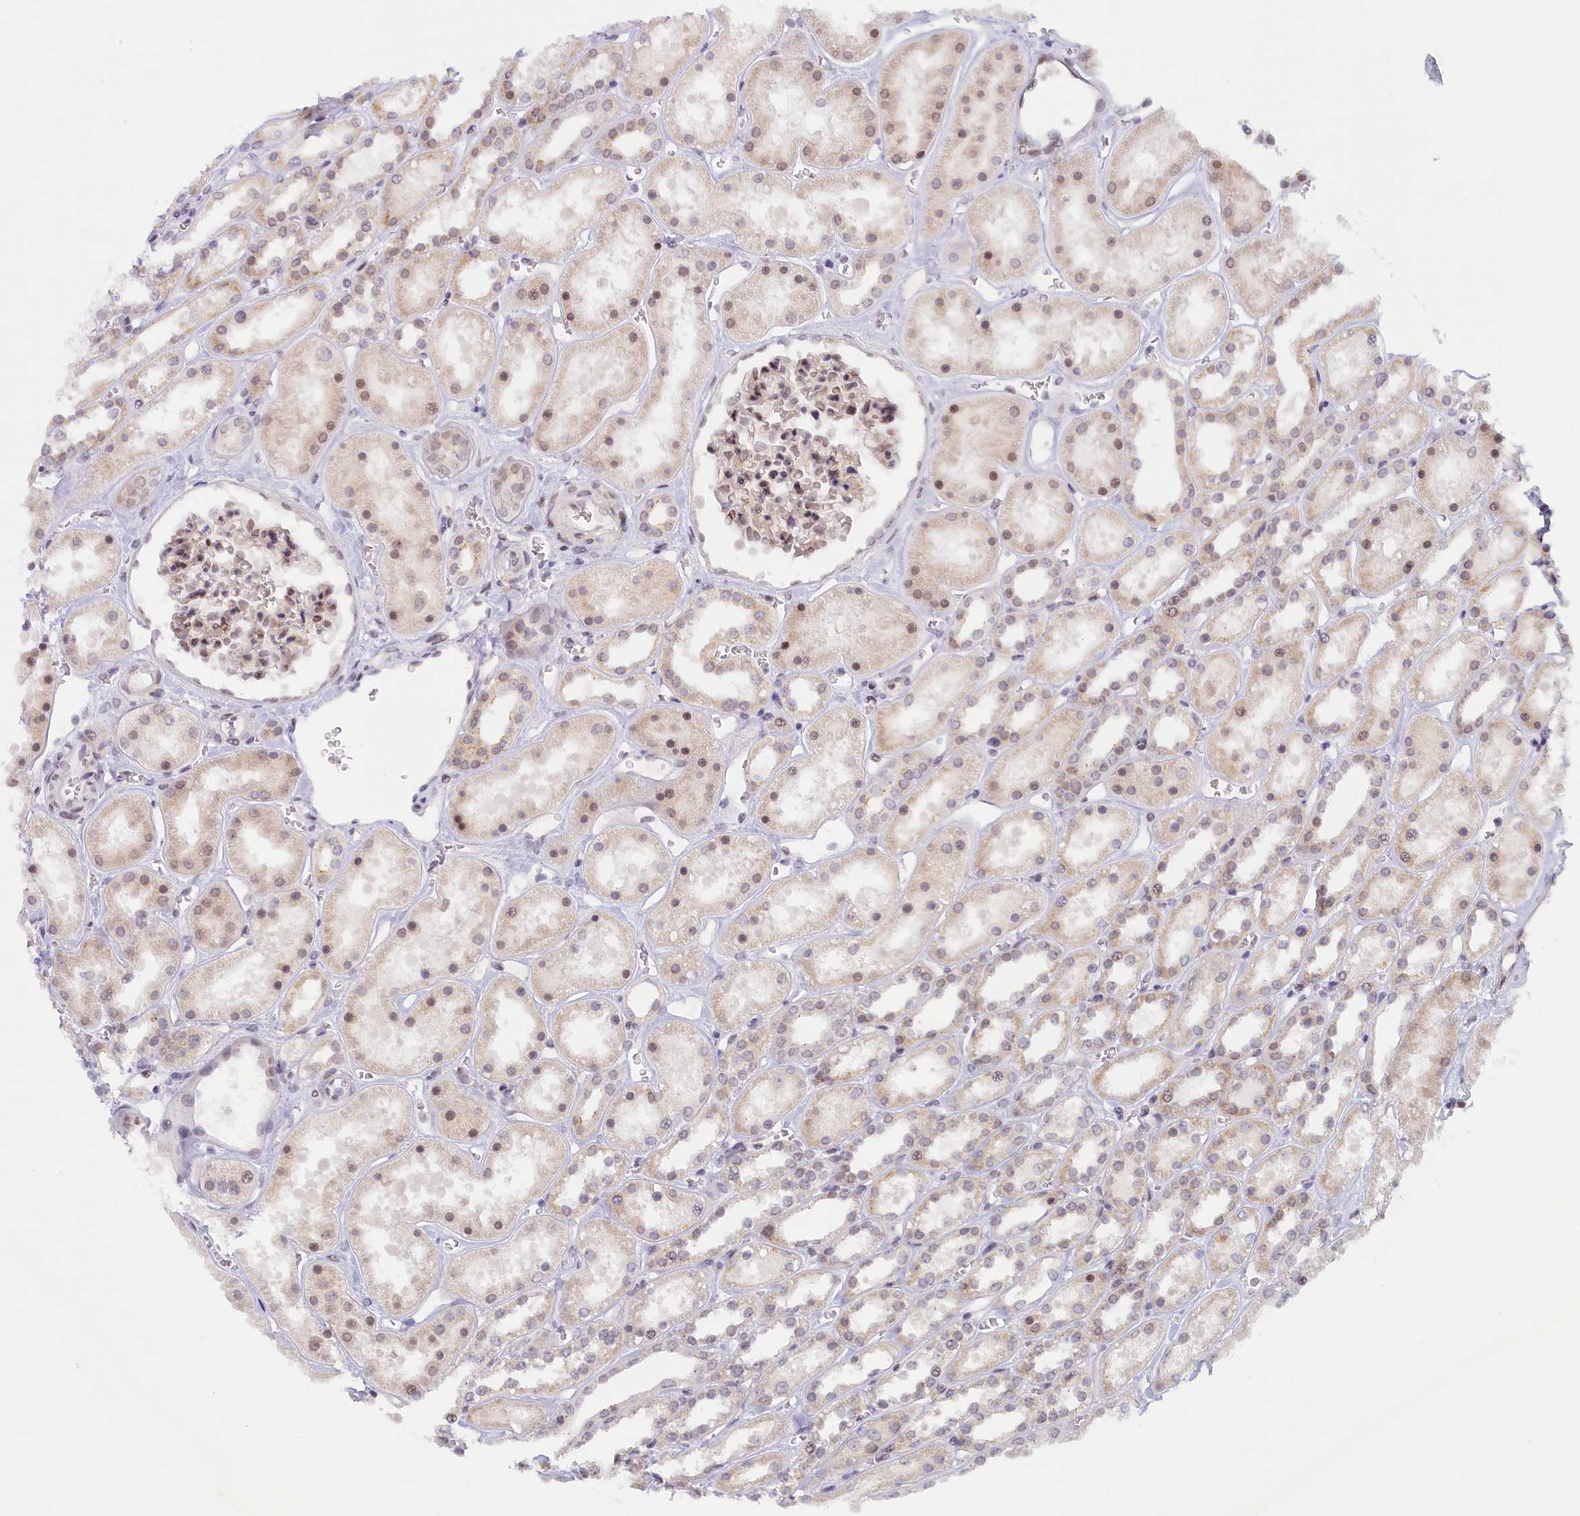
{"staining": {"intensity": "moderate", "quantity": ">75%", "location": "nuclear"}, "tissue": "kidney", "cell_type": "Cells in glomeruli", "image_type": "normal", "snomed": [{"axis": "morphology", "description": "Normal tissue, NOS"}, {"axis": "topography", "description": "Kidney"}], "caption": "Unremarkable kidney exhibits moderate nuclear expression in approximately >75% of cells in glomeruli, visualized by immunohistochemistry. The staining was performed using DAB to visualize the protein expression in brown, while the nuclei were stained in blue with hematoxylin (Magnification: 20x).", "gene": "SEC31B", "patient": {"sex": "female", "age": 41}}